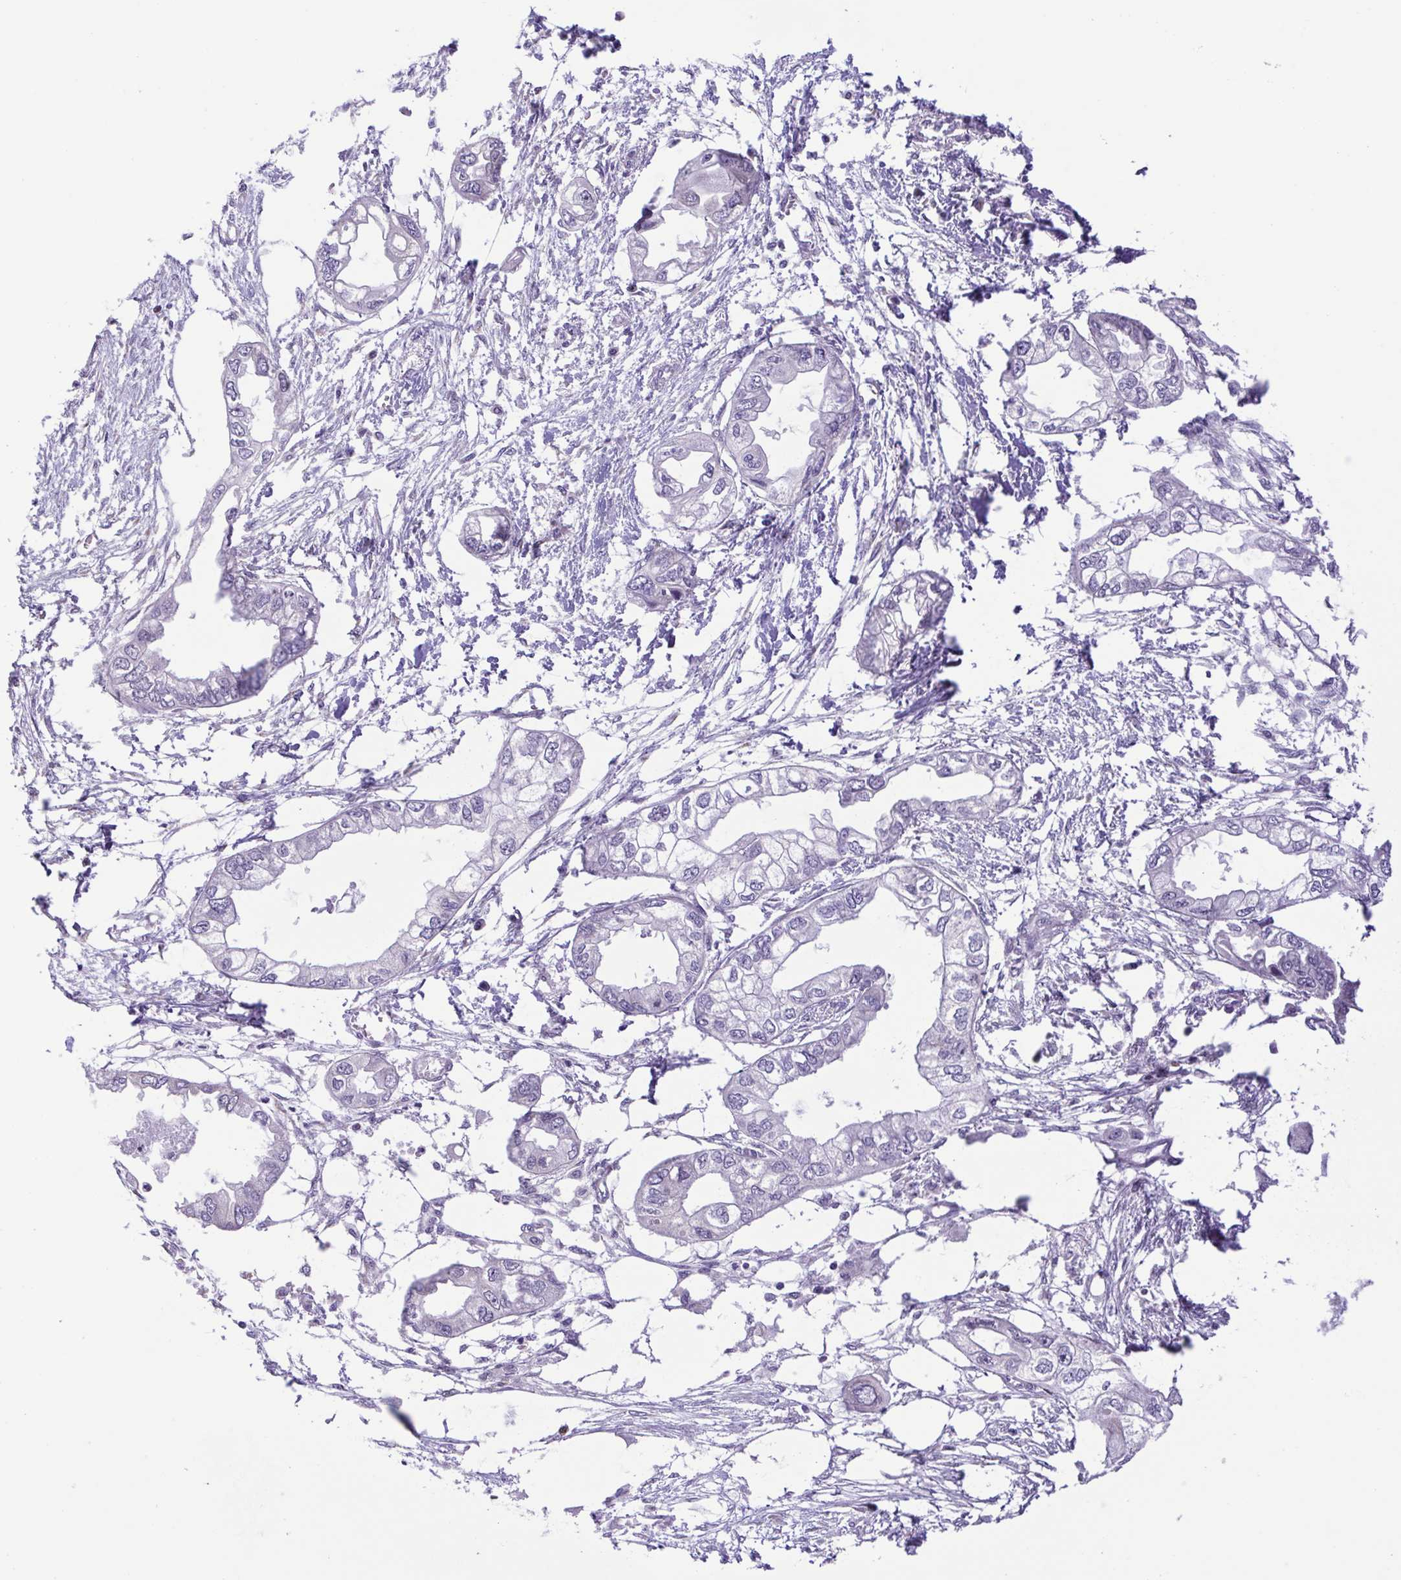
{"staining": {"intensity": "negative", "quantity": "none", "location": "none"}, "tissue": "endometrial cancer", "cell_type": "Tumor cells", "image_type": "cancer", "snomed": [{"axis": "morphology", "description": "Adenocarcinoma, NOS"}, {"axis": "morphology", "description": "Adenocarcinoma, metastatic, NOS"}, {"axis": "topography", "description": "Adipose tissue"}, {"axis": "topography", "description": "Endometrium"}], "caption": "DAB immunohistochemical staining of human metastatic adenocarcinoma (endometrial) exhibits no significant staining in tumor cells. (Stains: DAB (3,3'-diaminobenzidine) IHC with hematoxylin counter stain, Microscopy: brightfield microscopy at high magnification).", "gene": "TGM3", "patient": {"sex": "female", "age": 67}}